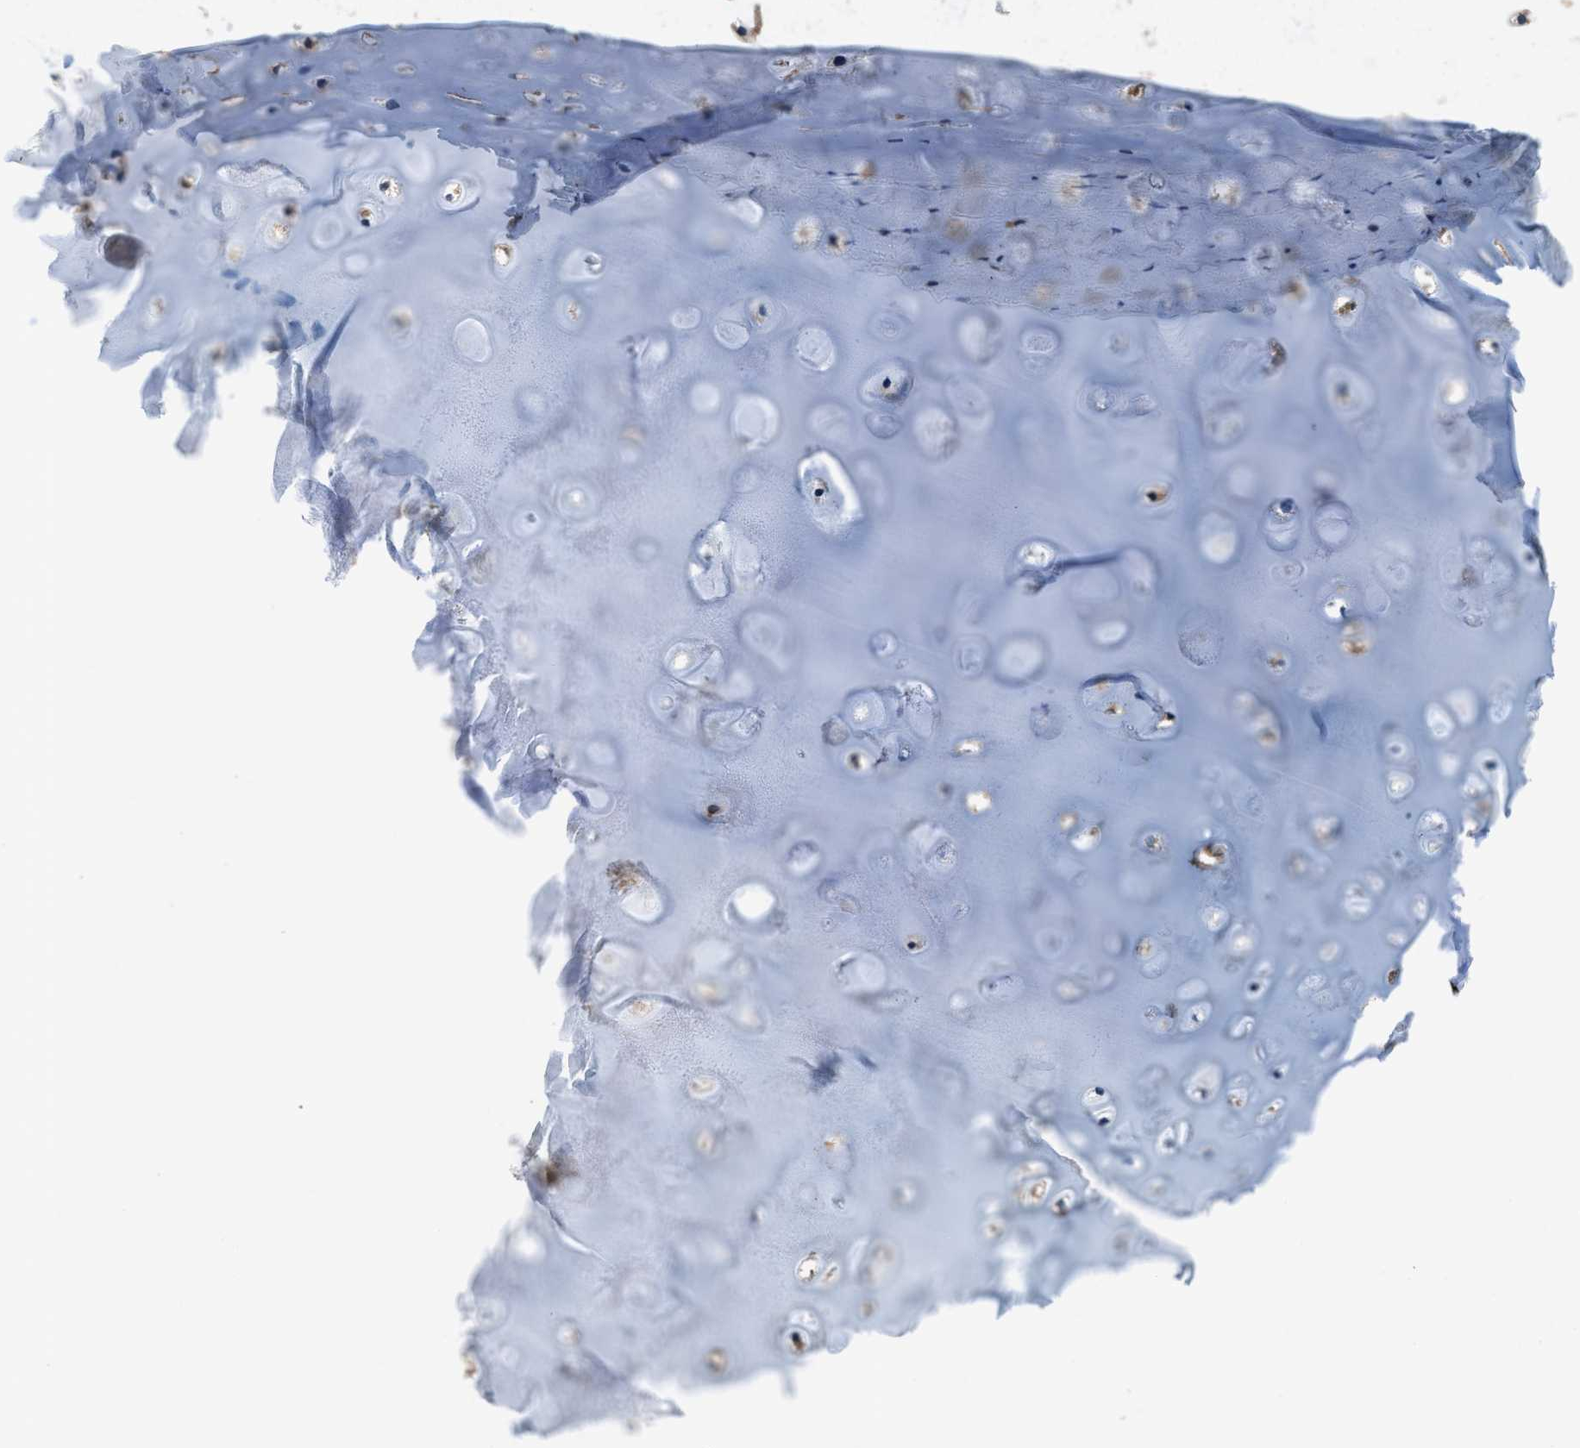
{"staining": {"intensity": "moderate", "quantity": ">75%", "location": "cytoplasmic/membranous"}, "tissue": "adipose tissue", "cell_type": "Adipocytes", "image_type": "normal", "snomed": [{"axis": "morphology", "description": "Normal tissue, NOS"}, {"axis": "topography", "description": "Cartilage tissue"}, {"axis": "topography", "description": "Bronchus"}], "caption": "Moderate cytoplasmic/membranous expression for a protein is identified in approximately >75% of adipocytes of unremarkable adipose tissue using IHC.", "gene": "THBS2", "patient": {"sex": "female", "age": 73}}